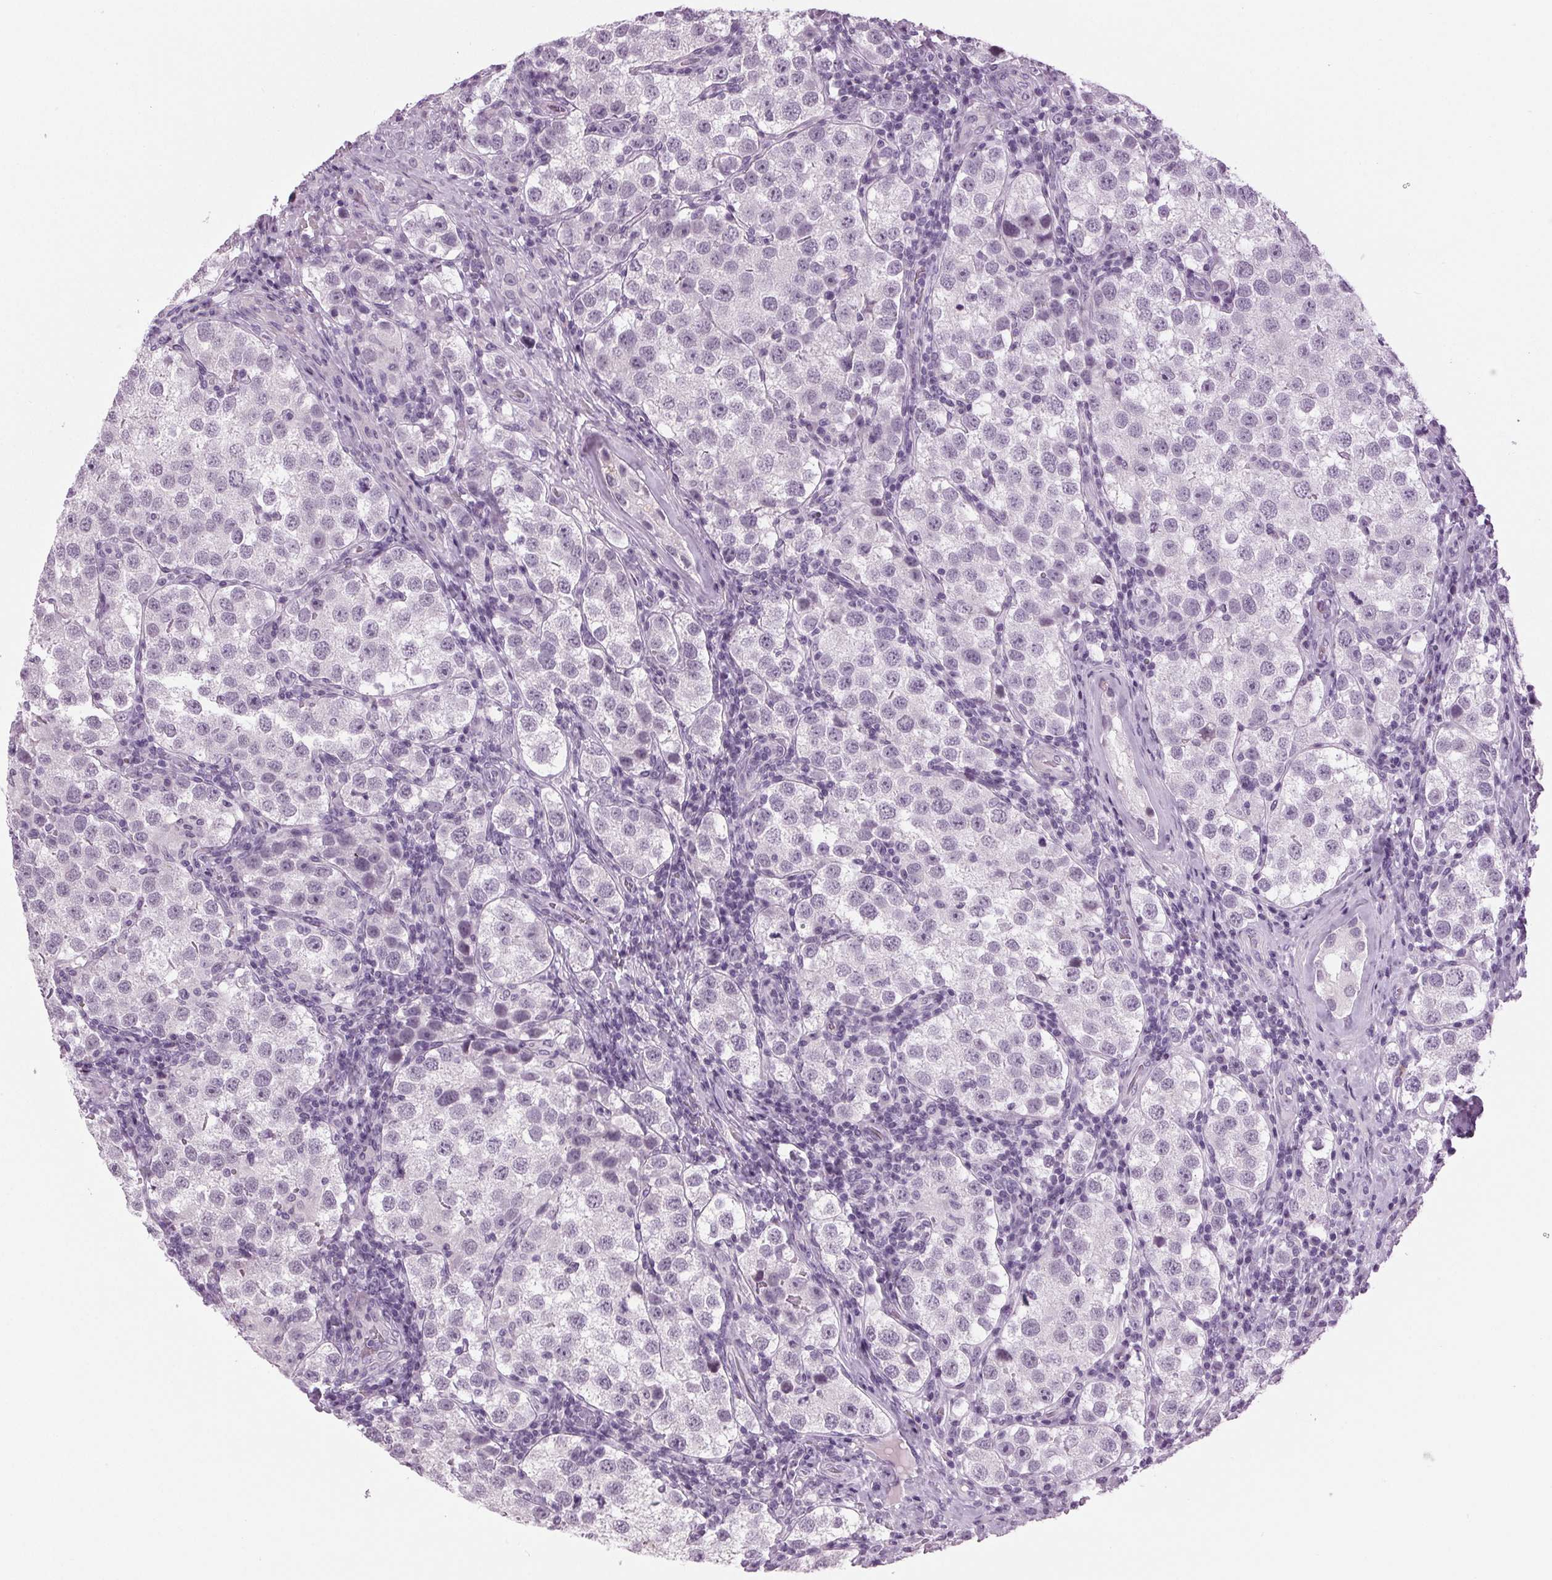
{"staining": {"intensity": "negative", "quantity": "none", "location": "none"}, "tissue": "testis cancer", "cell_type": "Tumor cells", "image_type": "cancer", "snomed": [{"axis": "morphology", "description": "Seminoma, NOS"}, {"axis": "topography", "description": "Testis"}], "caption": "A high-resolution micrograph shows IHC staining of testis seminoma, which exhibits no significant staining in tumor cells. (DAB immunohistochemistry (IHC) visualized using brightfield microscopy, high magnification).", "gene": "DNAH12", "patient": {"sex": "male", "age": 37}}